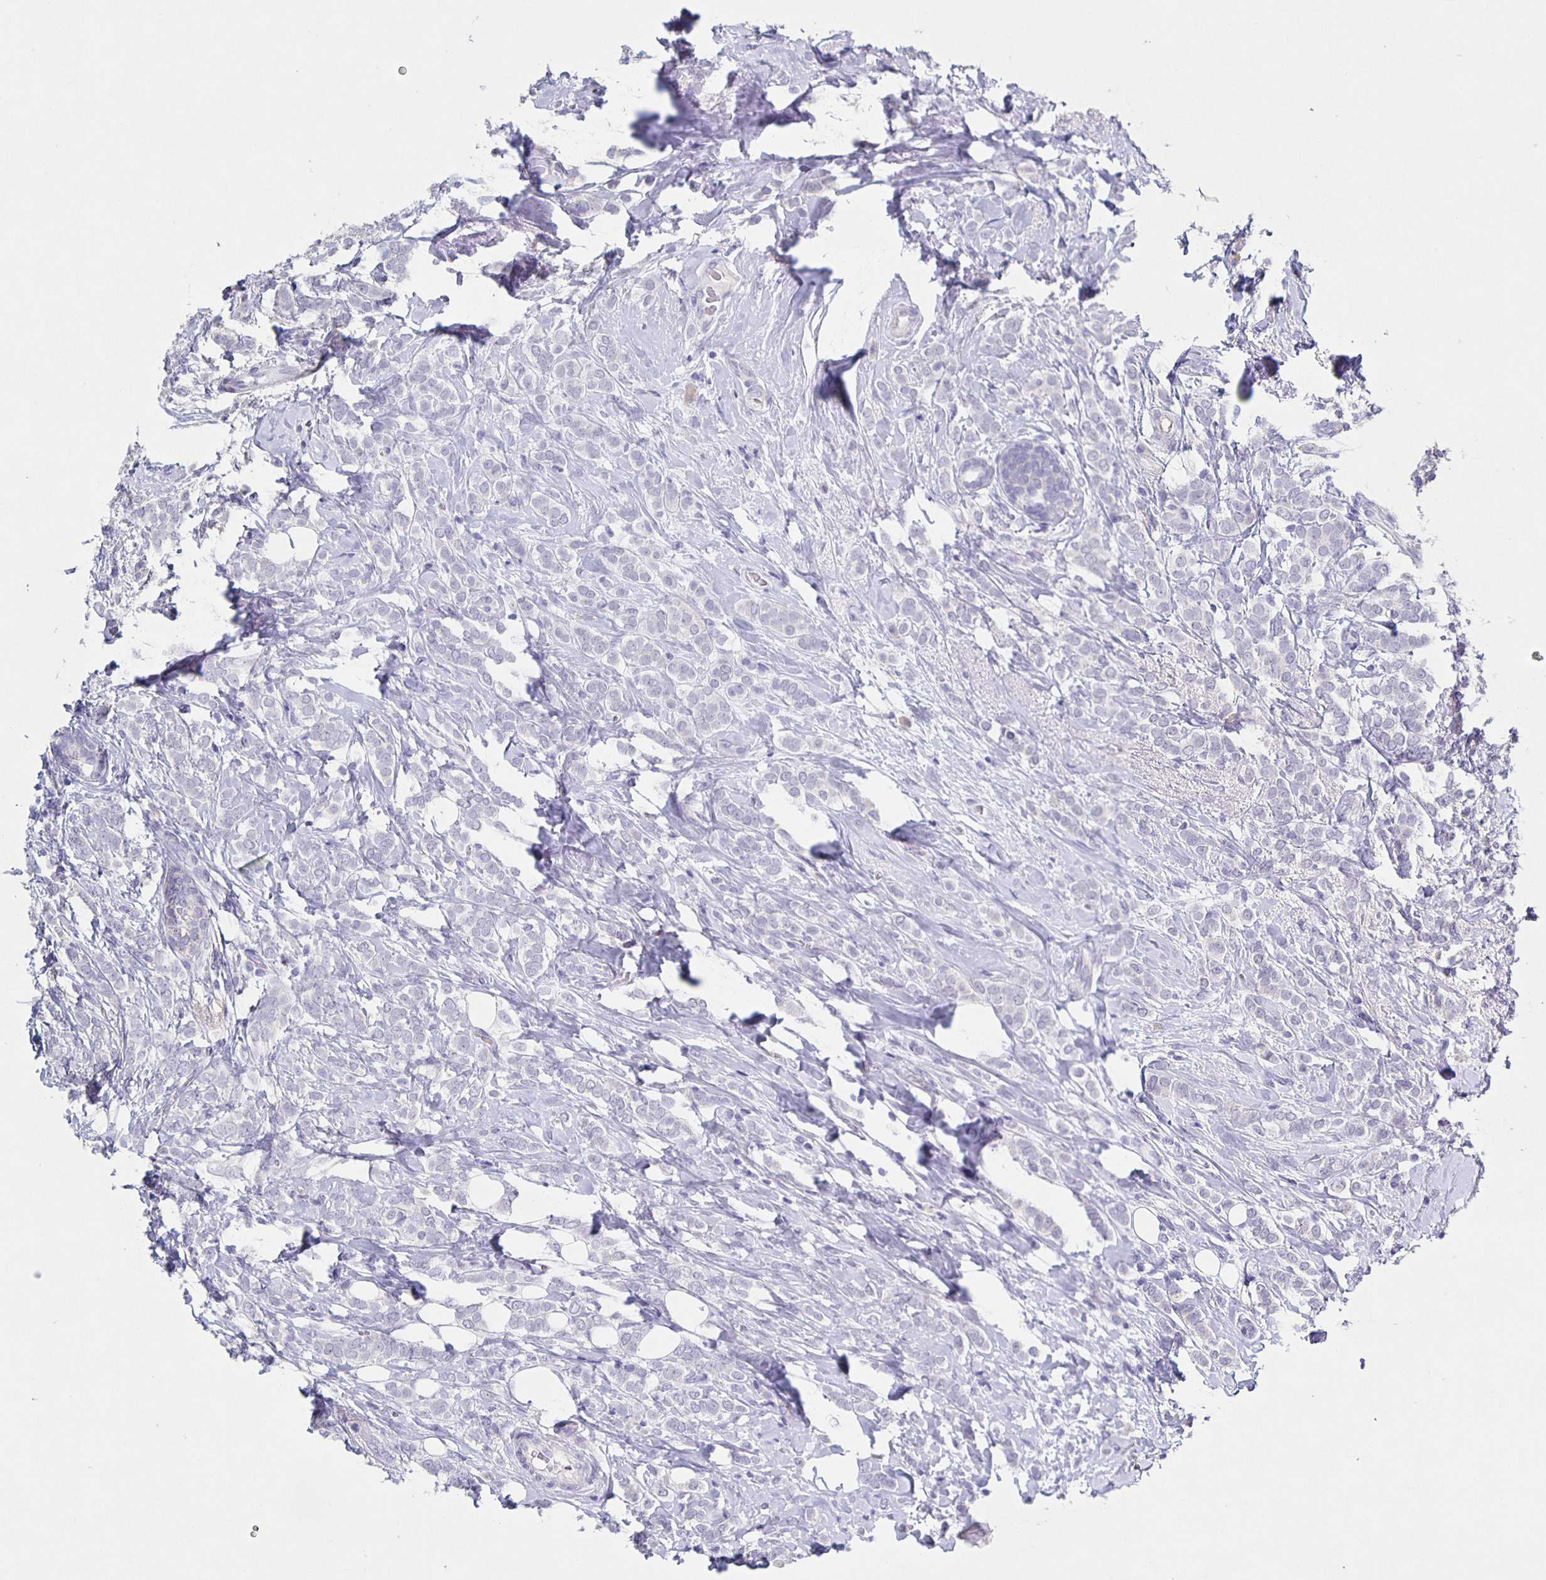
{"staining": {"intensity": "negative", "quantity": "none", "location": "none"}, "tissue": "breast cancer", "cell_type": "Tumor cells", "image_type": "cancer", "snomed": [{"axis": "morphology", "description": "Lobular carcinoma"}, {"axis": "topography", "description": "Breast"}], "caption": "Breast cancer stained for a protein using IHC reveals no expression tumor cells.", "gene": "CARNS1", "patient": {"sex": "female", "age": 49}}